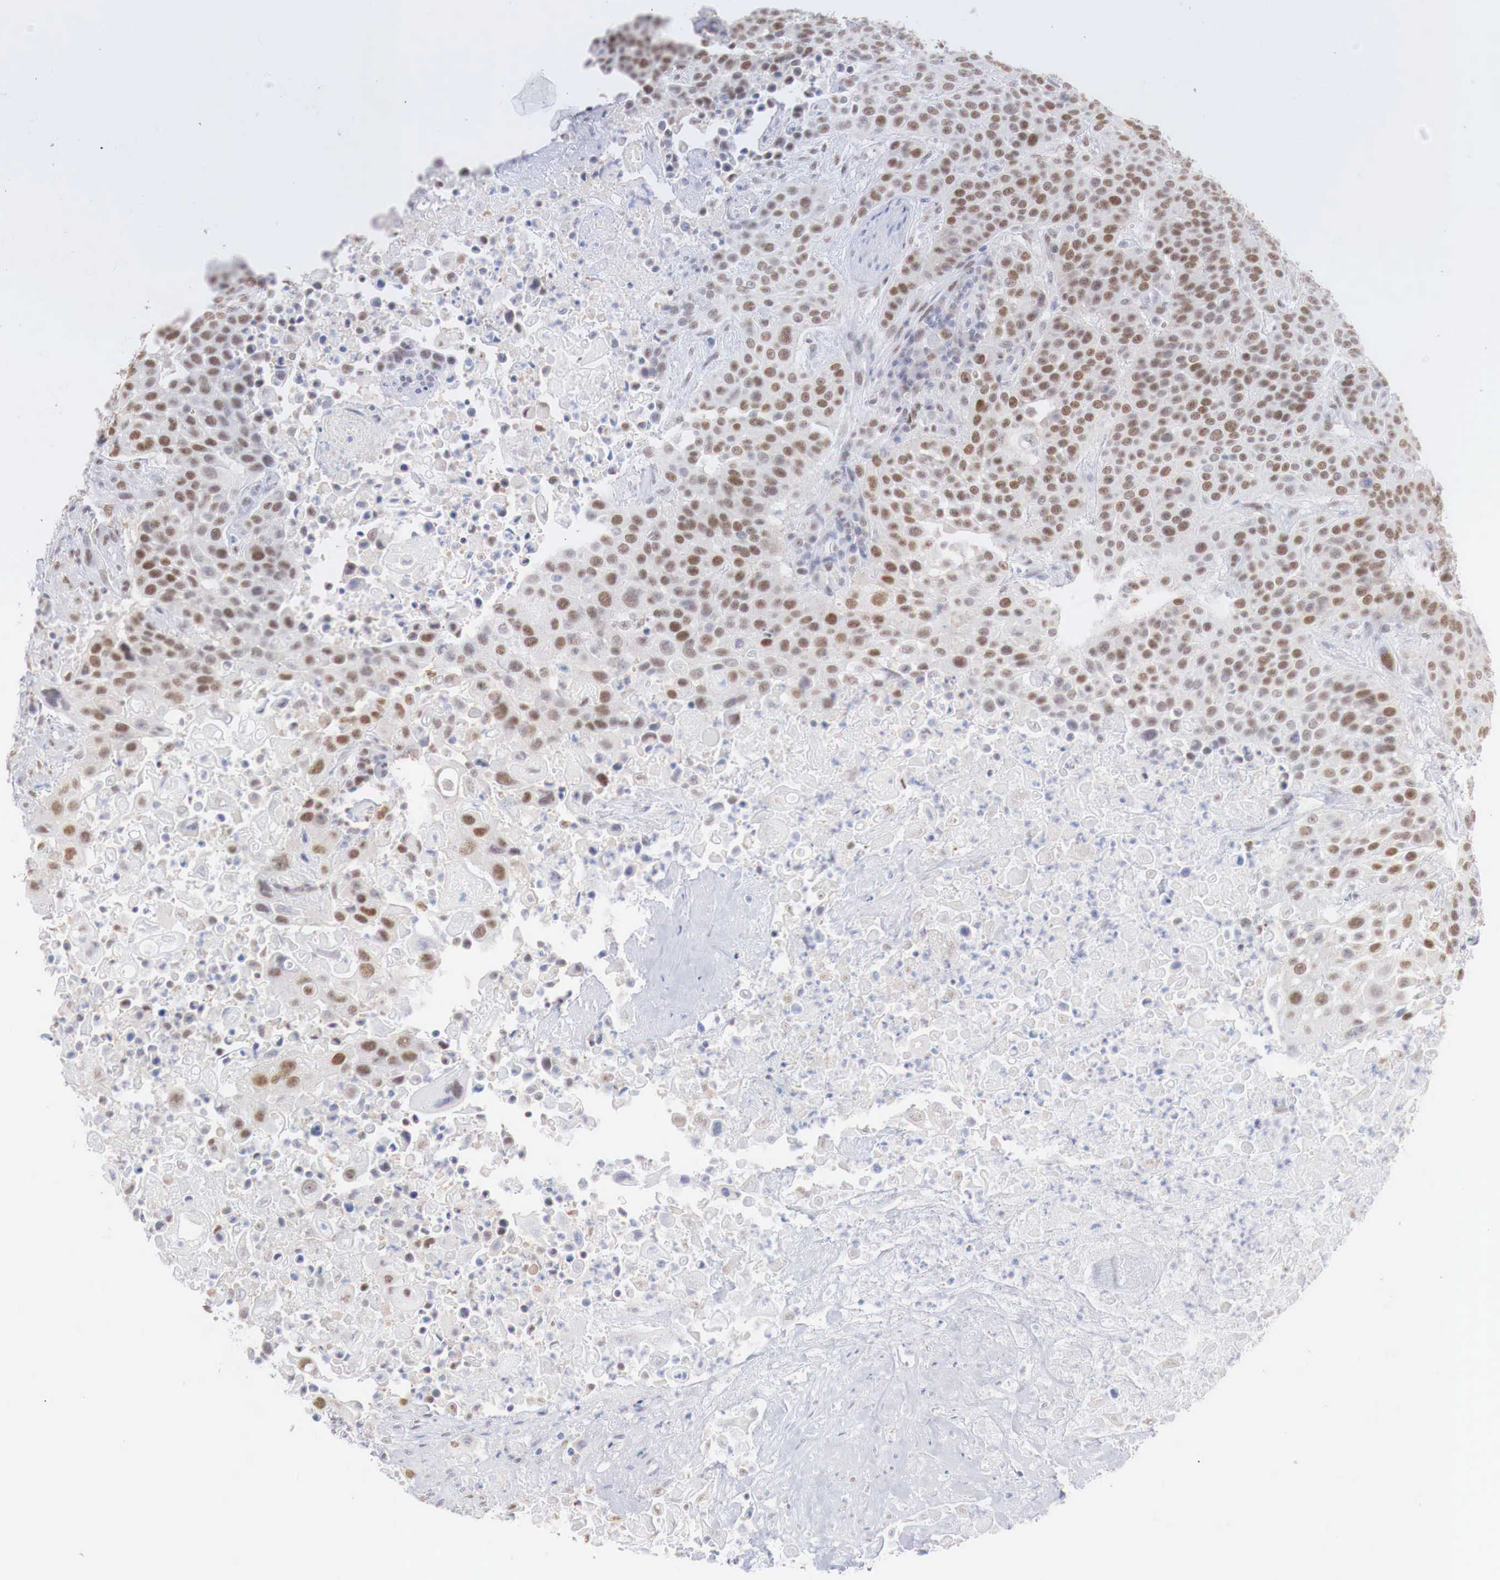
{"staining": {"intensity": "moderate", "quantity": ">75%", "location": "cytoplasmic/membranous"}, "tissue": "urothelial cancer", "cell_type": "Tumor cells", "image_type": "cancer", "snomed": [{"axis": "morphology", "description": "Urothelial carcinoma, High grade"}, {"axis": "topography", "description": "Urinary bladder"}], "caption": "Protein staining of urothelial cancer tissue demonstrates moderate cytoplasmic/membranous positivity in approximately >75% of tumor cells.", "gene": "FOXP2", "patient": {"sex": "male", "age": 74}}